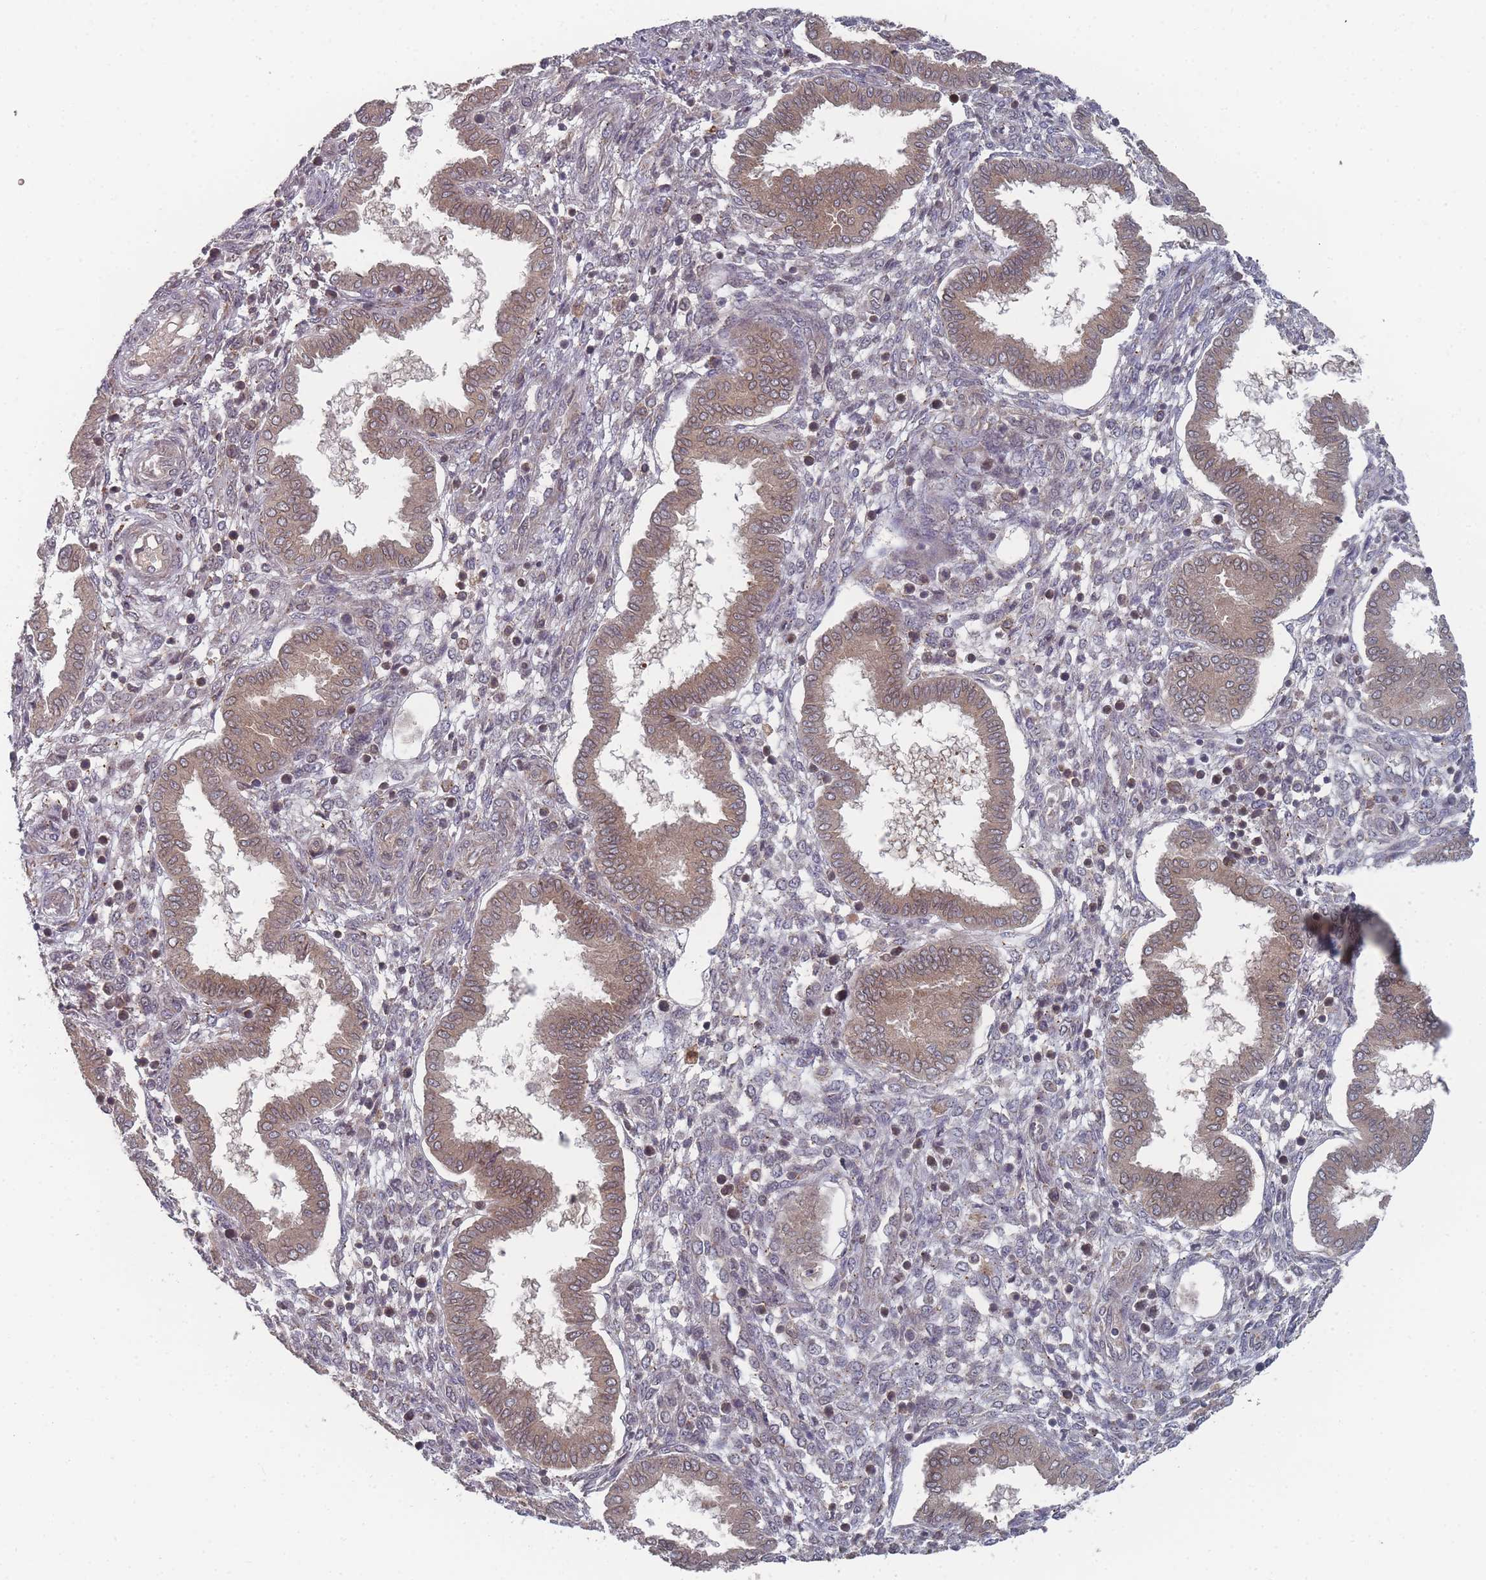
{"staining": {"intensity": "weak", "quantity": "25%-75%", "location": "cytoplasmic/membranous,nuclear"}, "tissue": "endometrium", "cell_type": "Cells in endometrial stroma", "image_type": "normal", "snomed": [{"axis": "morphology", "description": "Normal tissue, NOS"}, {"axis": "topography", "description": "Endometrium"}], "caption": "Immunohistochemical staining of normal human endometrium exhibits weak cytoplasmic/membranous,nuclear protein positivity in approximately 25%-75% of cells in endometrial stroma. (IHC, brightfield microscopy, high magnification).", "gene": "TBC1D25", "patient": {"sex": "female", "age": 24}}